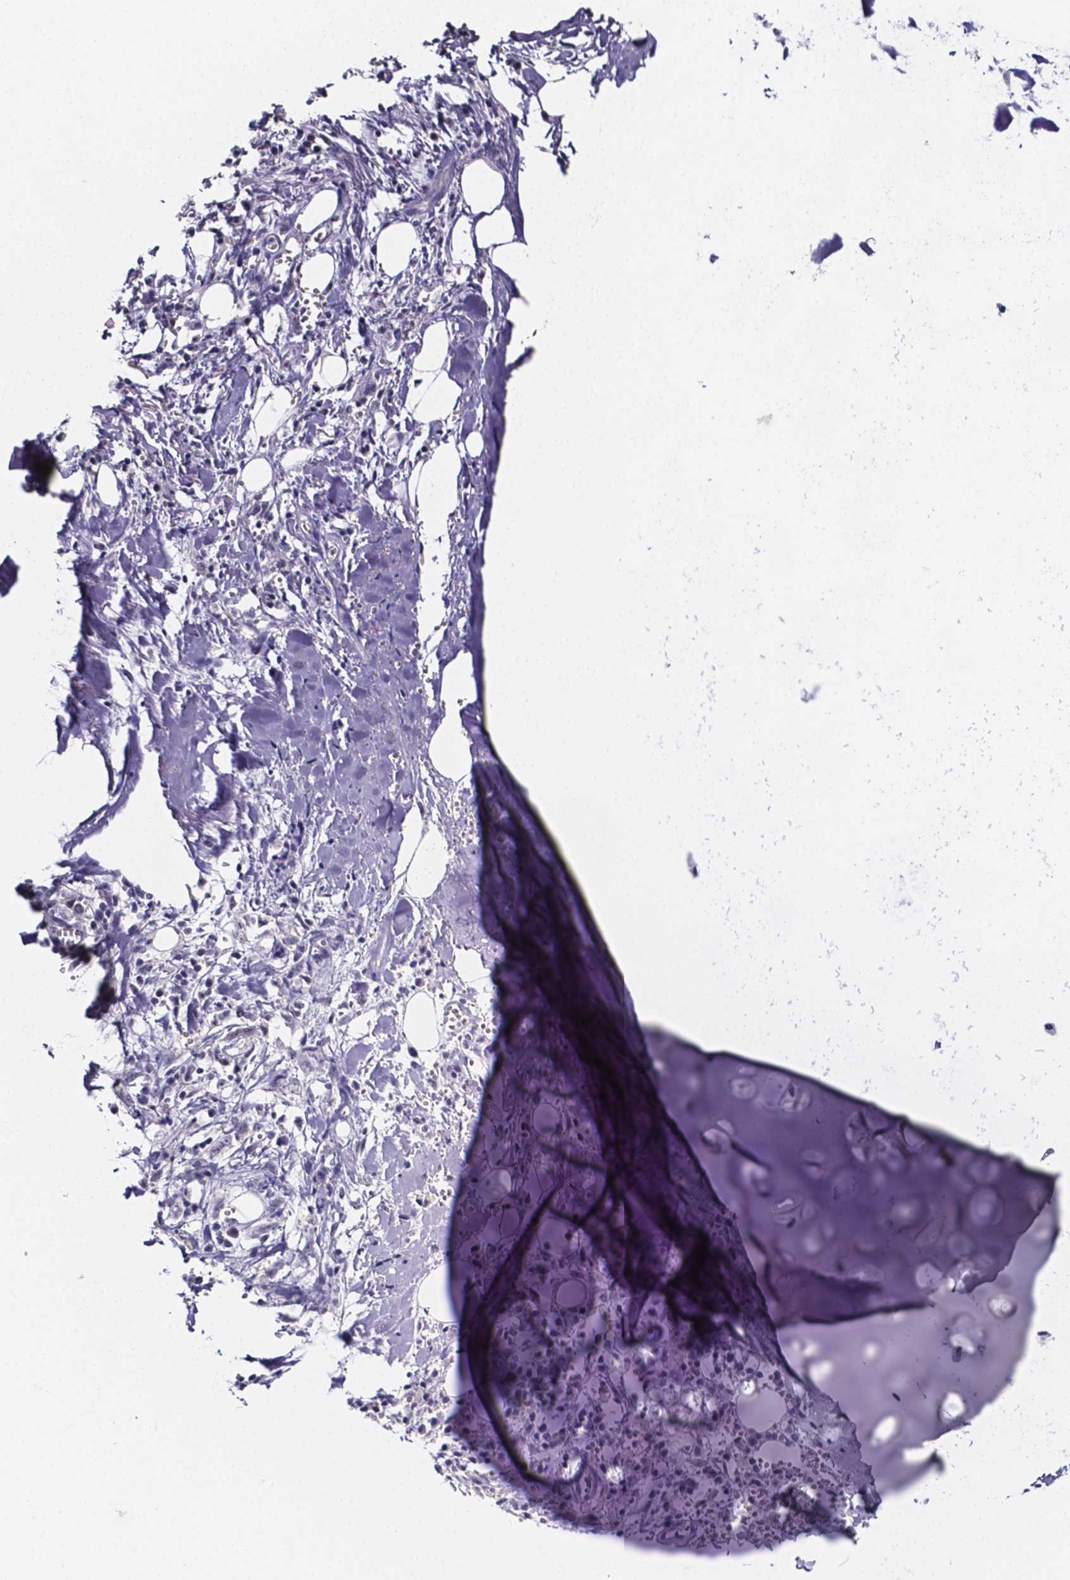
{"staining": {"intensity": "negative", "quantity": "none", "location": "none"}, "tissue": "adipose tissue", "cell_type": "Adipocytes", "image_type": "normal", "snomed": [{"axis": "morphology", "description": "Normal tissue, NOS"}, {"axis": "morphology", "description": "Squamous cell carcinoma, NOS"}, {"axis": "topography", "description": "Cartilage tissue"}, {"axis": "topography", "description": "Bronchus"}, {"axis": "topography", "description": "Lung"}], "caption": "There is no significant positivity in adipocytes of adipose tissue. (DAB (3,3'-diaminobenzidine) IHC, high magnification).", "gene": "IZUMO1", "patient": {"sex": "male", "age": 66}}